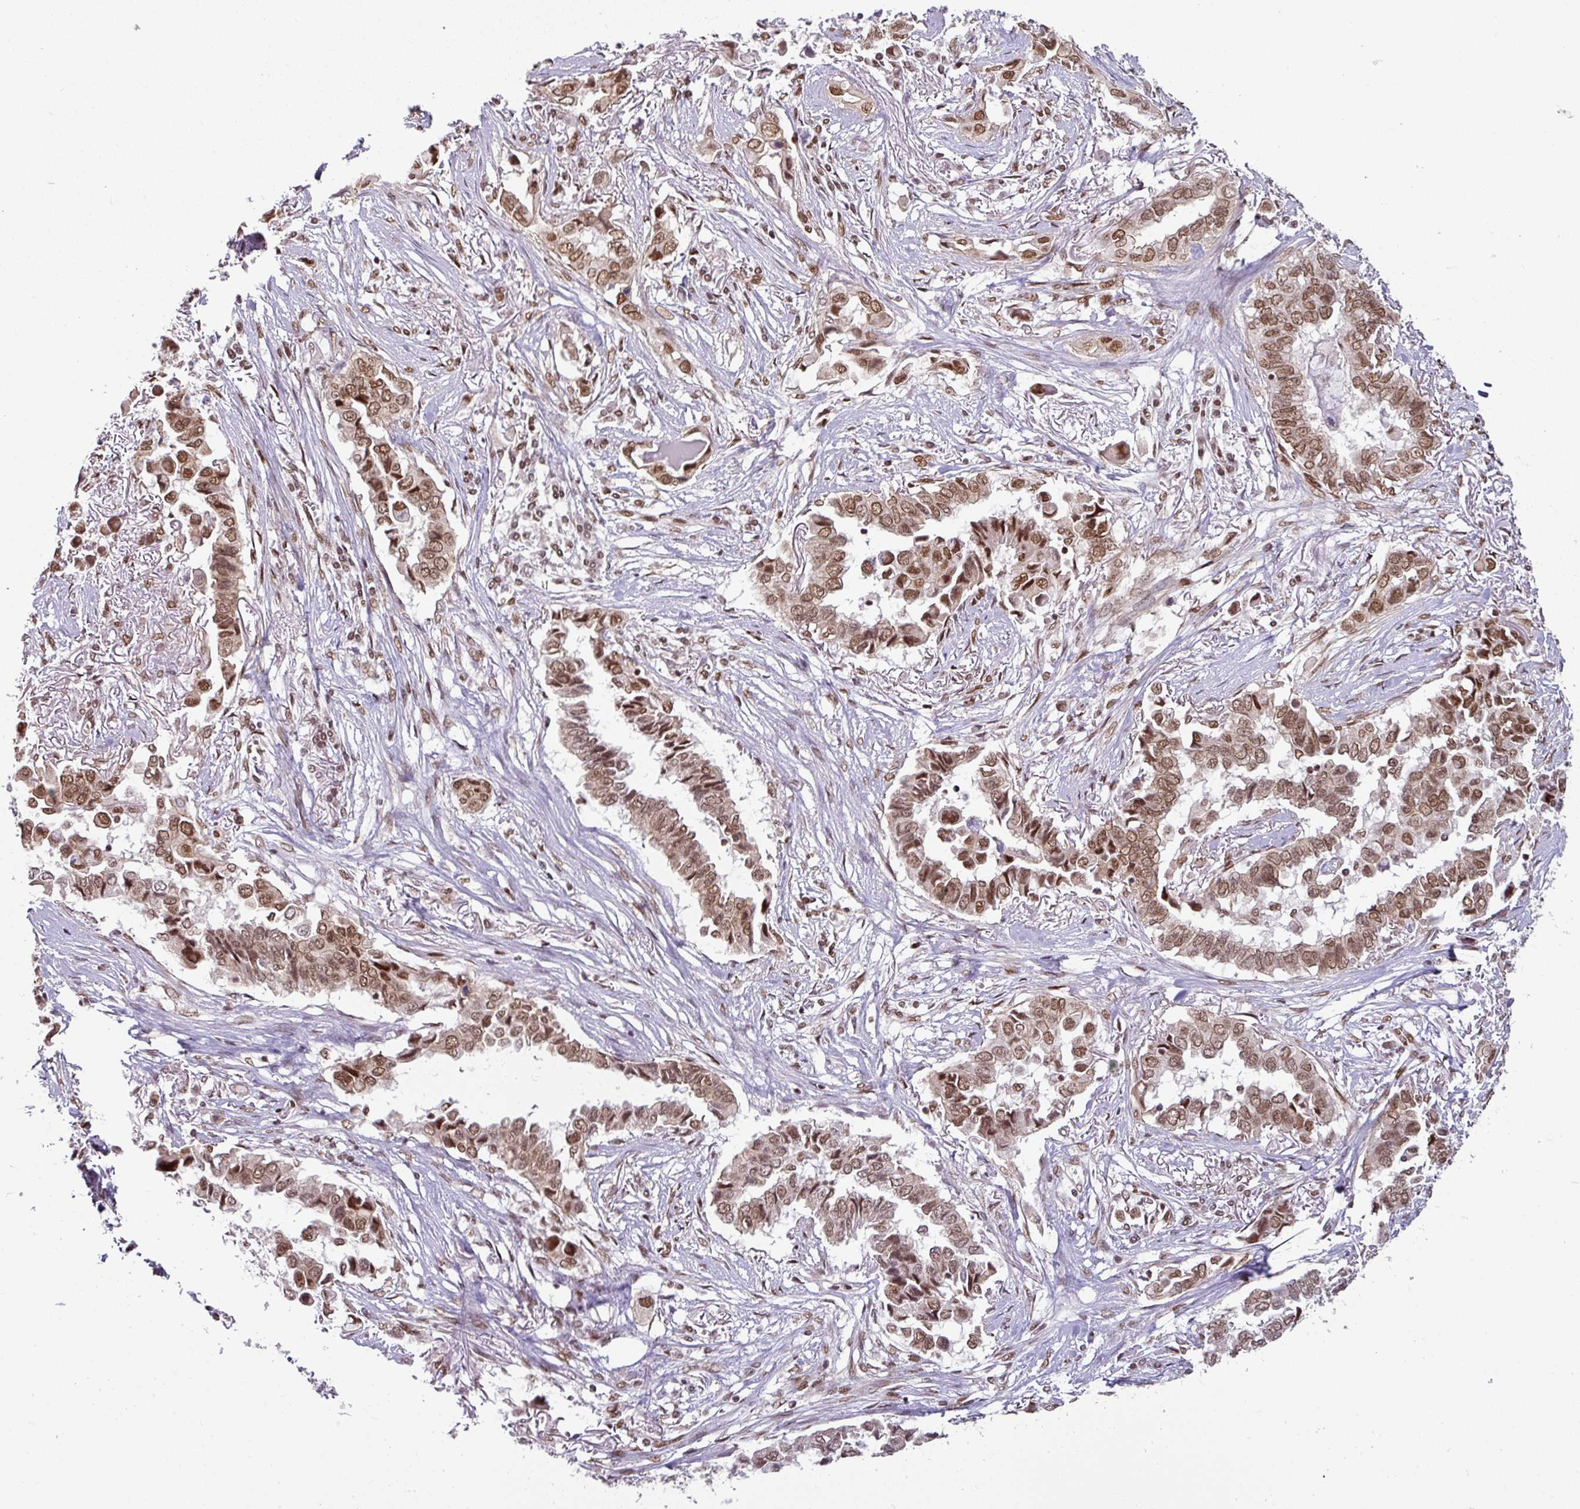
{"staining": {"intensity": "strong", "quantity": ">75%", "location": "nuclear"}, "tissue": "lung cancer", "cell_type": "Tumor cells", "image_type": "cancer", "snomed": [{"axis": "morphology", "description": "Adenocarcinoma, NOS"}, {"axis": "topography", "description": "Lung"}], "caption": "Human lung cancer (adenocarcinoma) stained with a protein marker shows strong staining in tumor cells.", "gene": "NCOA5", "patient": {"sex": "female", "age": 76}}